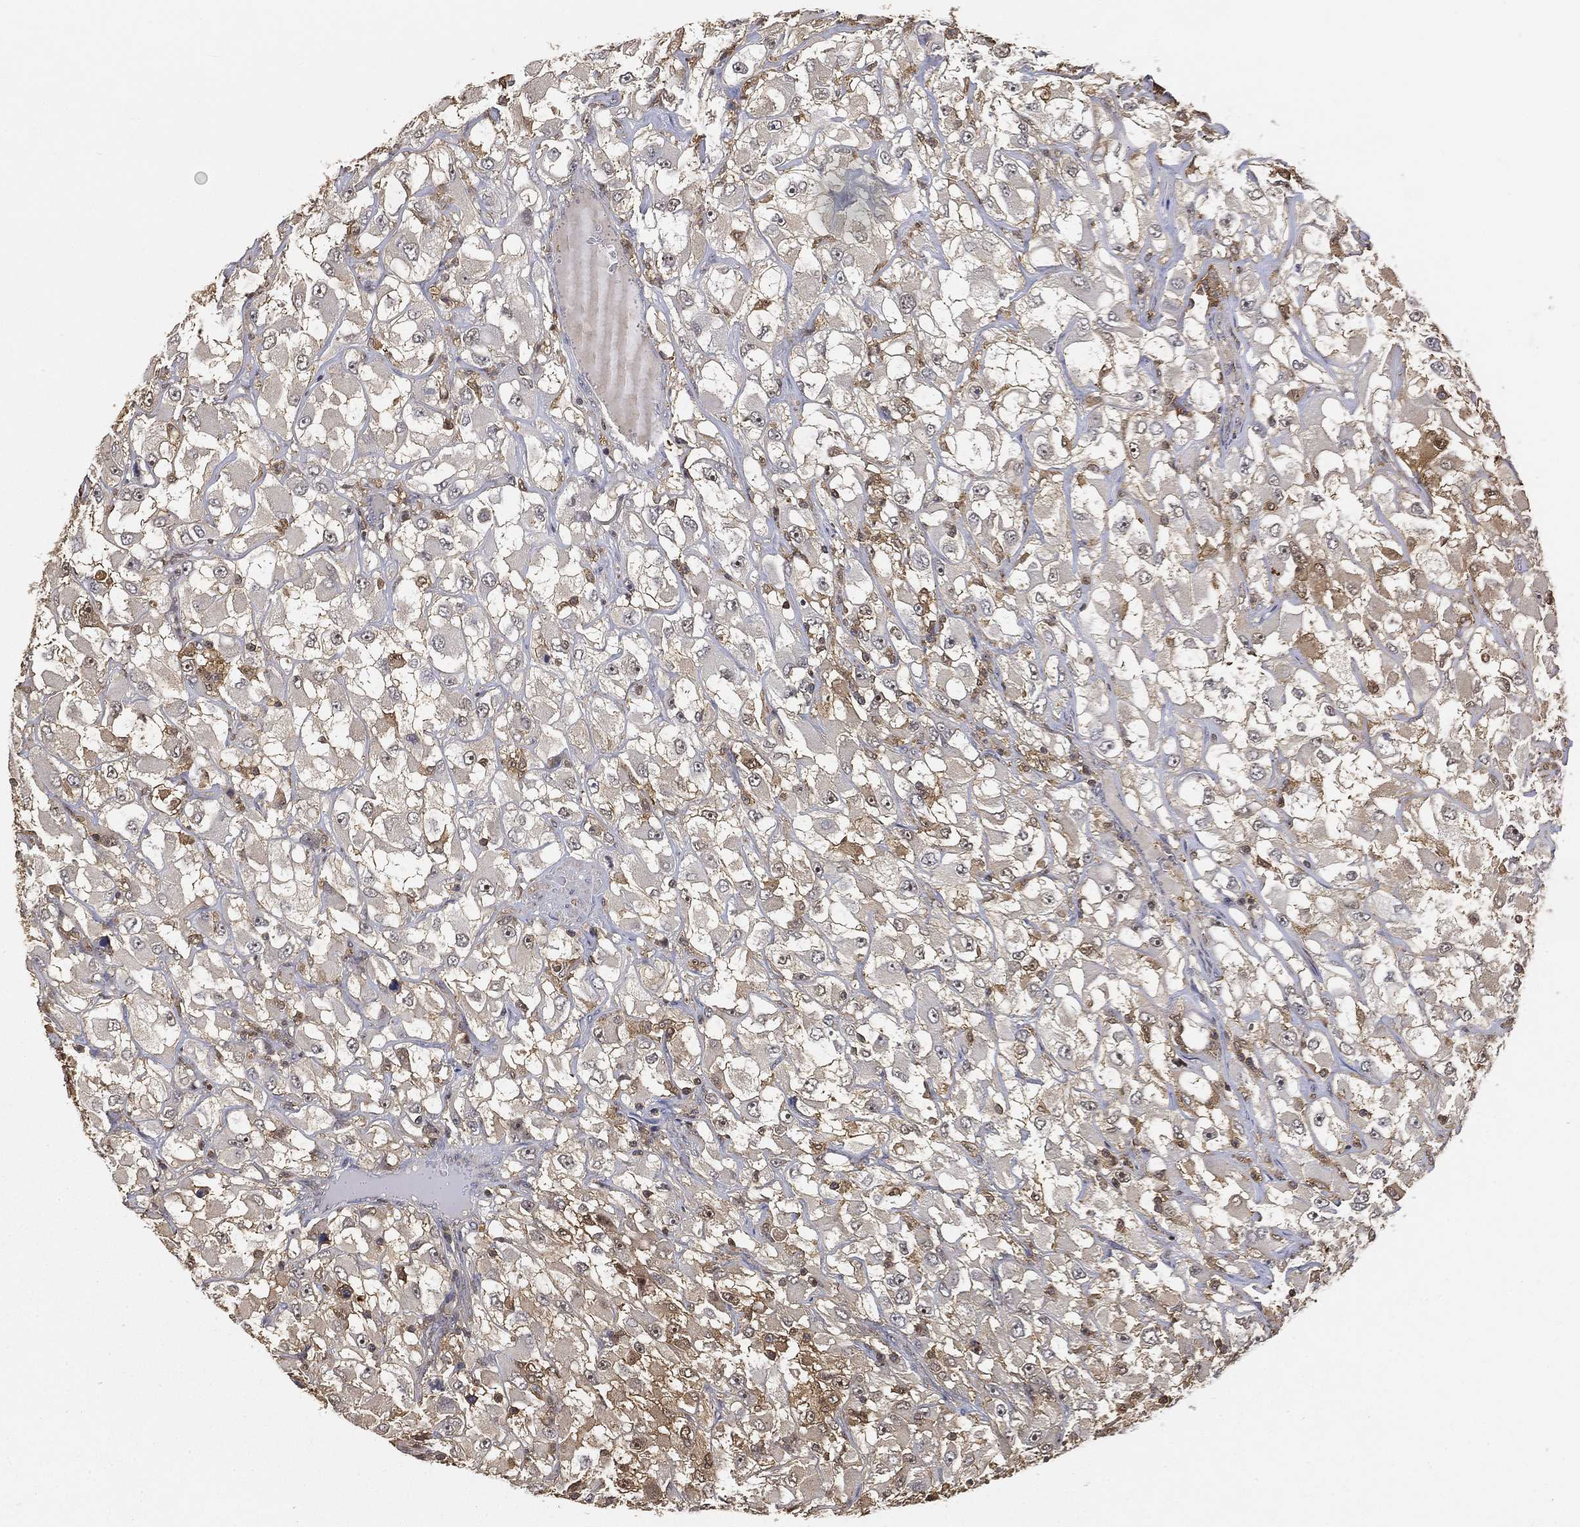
{"staining": {"intensity": "moderate", "quantity": "<25%", "location": "cytoplasmic/membranous"}, "tissue": "renal cancer", "cell_type": "Tumor cells", "image_type": "cancer", "snomed": [{"axis": "morphology", "description": "Adenocarcinoma, NOS"}, {"axis": "topography", "description": "Kidney"}], "caption": "An immunohistochemistry image of neoplastic tissue is shown. Protein staining in brown shows moderate cytoplasmic/membranous positivity in renal cancer (adenocarcinoma) within tumor cells.", "gene": "CRYL1", "patient": {"sex": "female", "age": 52}}